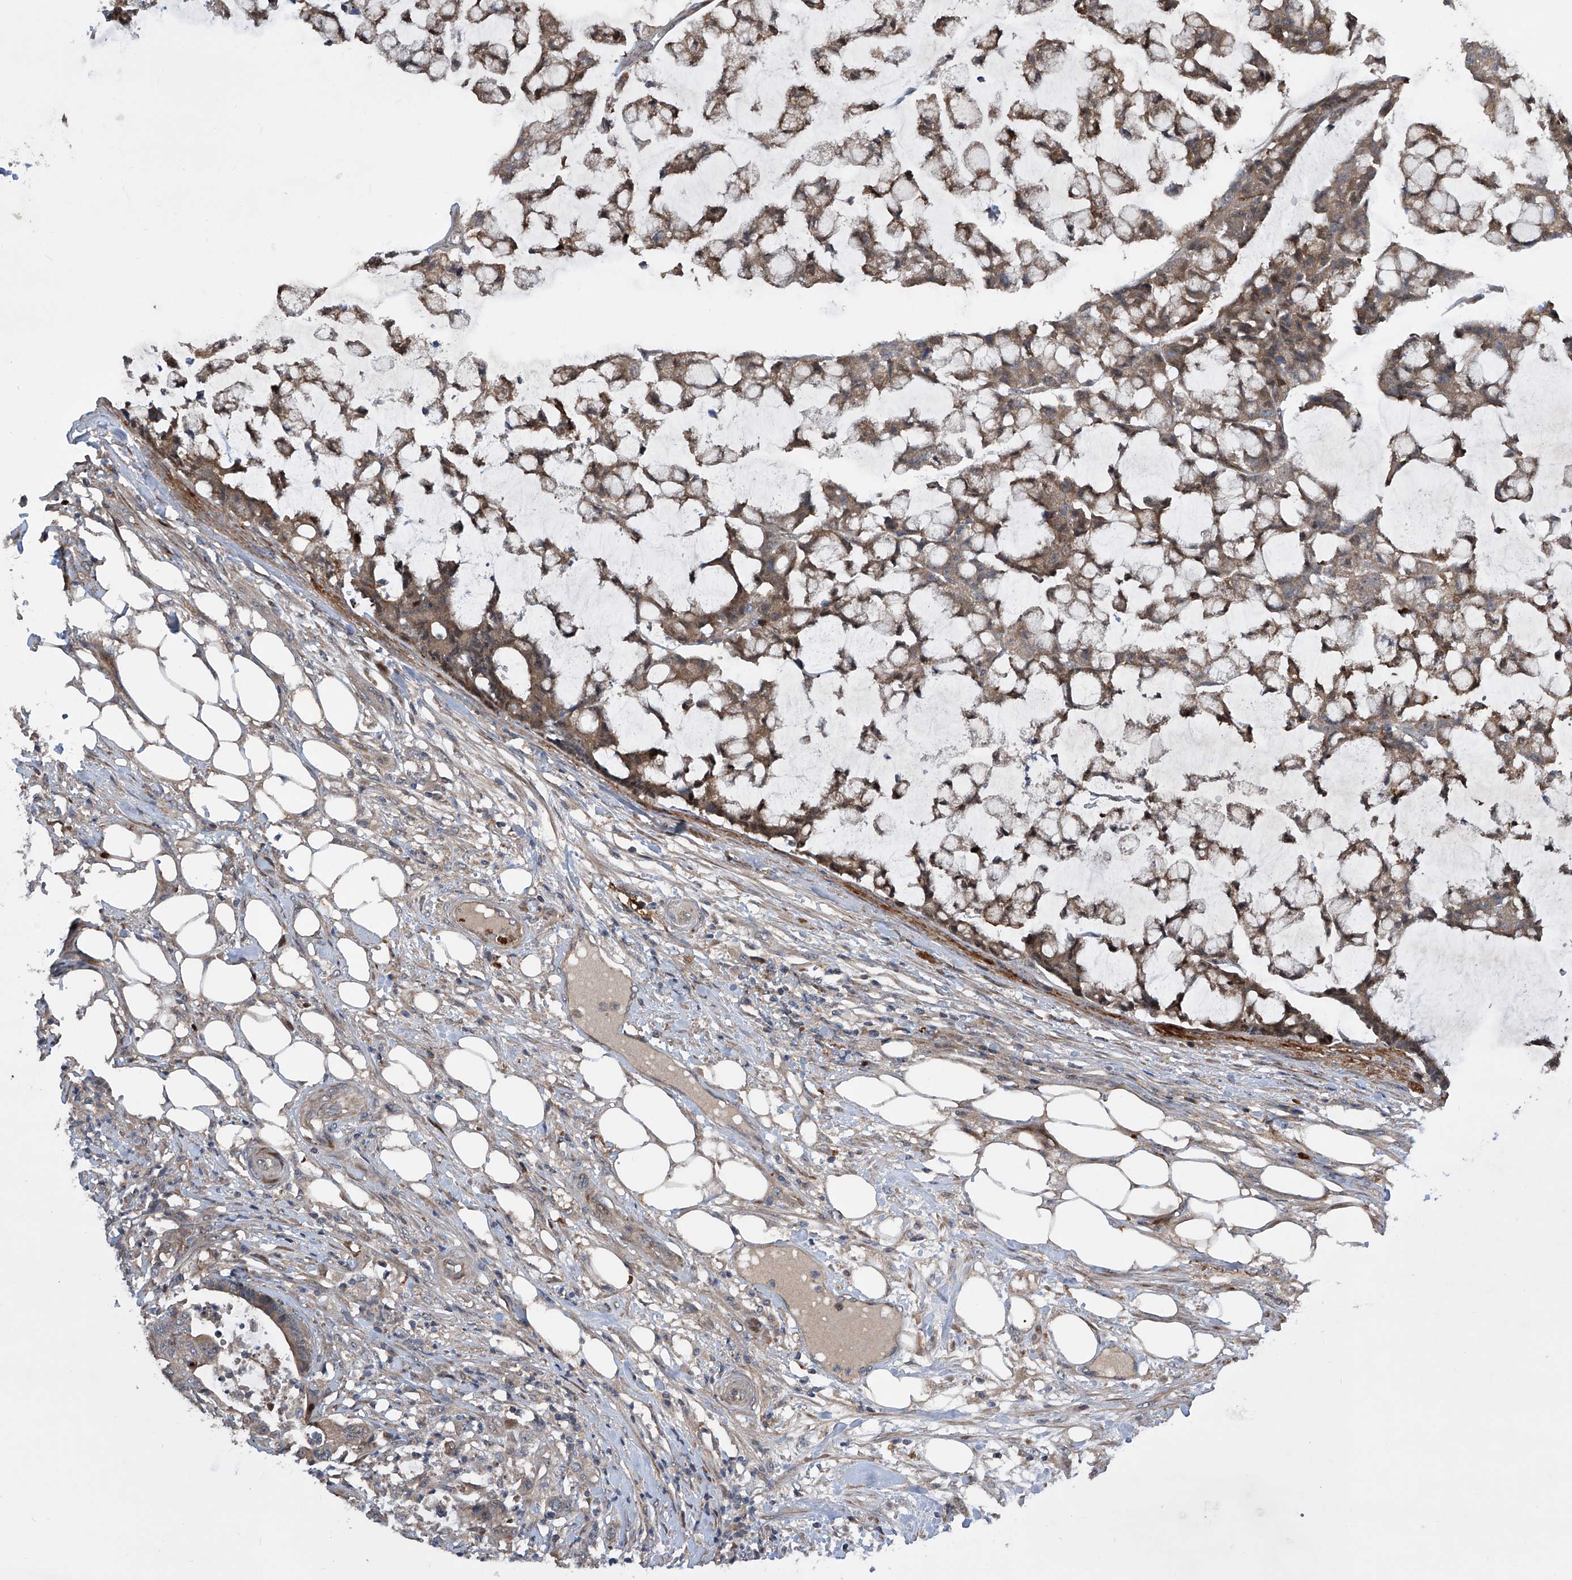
{"staining": {"intensity": "weak", "quantity": ">75%", "location": "cytoplasmic/membranous"}, "tissue": "colorectal cancer", "cell_type": "Tumor cells", "image_type": "cancer", "snomed": [{"axis": "morphology", "description": "Adenocarcinoma, NOS"}, {"axis": "topography", "description": "Colon"}], "caption": "The immunohistochemical stain highlights weak cytoplasmic/membranous staining in tumor cells of colorectal cancer (adenocarcinoma) tissue.", "gene": "USF3", "patient": {"sex": "female", "age": 84}}